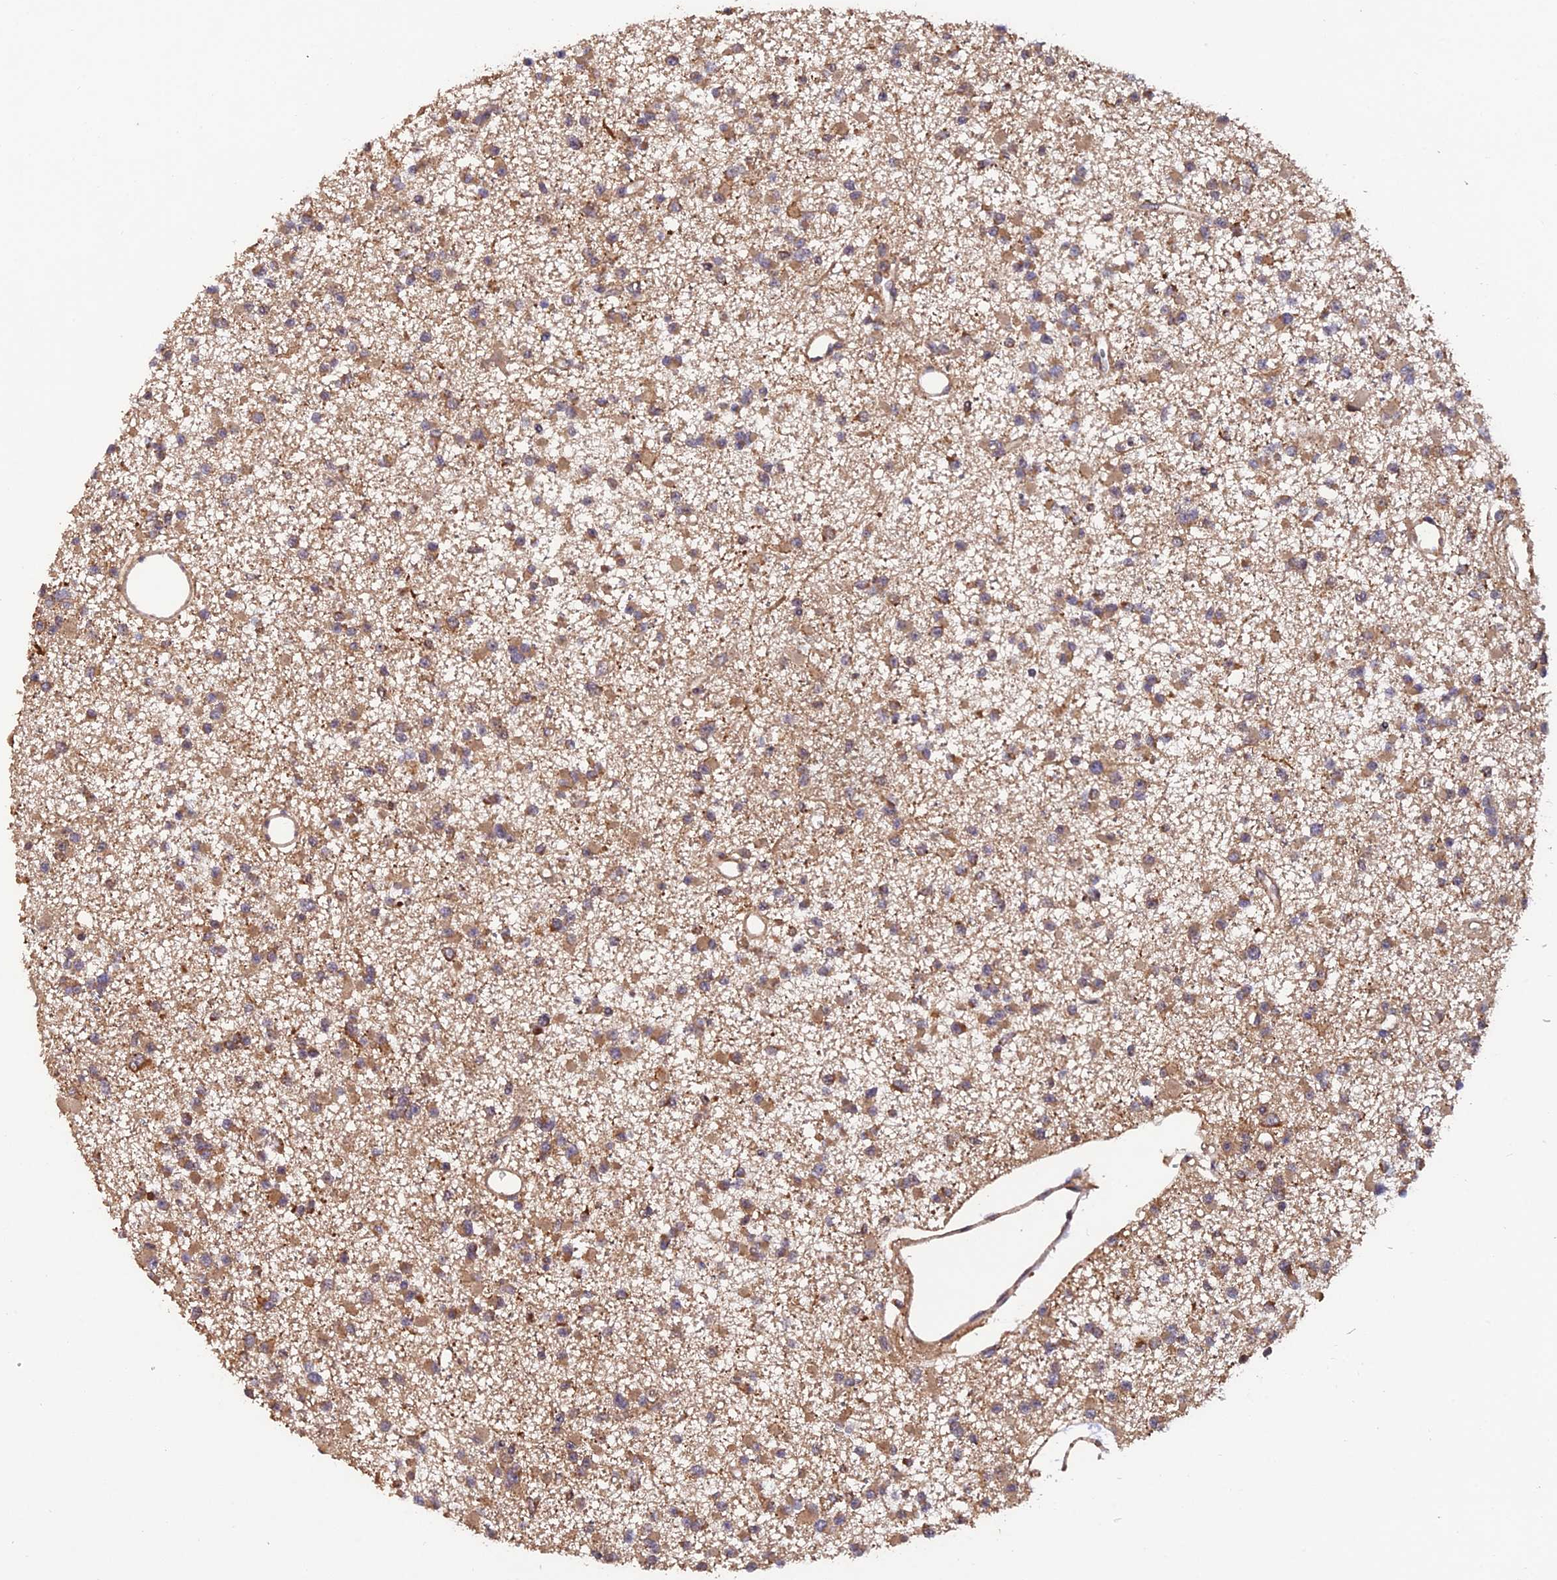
{"staining": {"intensity": "moderate", "quantity": ">75%", "location": "cytoplasmic/membranous"}, "tissue": "glioma", "cell_type": "Tumor cells", "image_type": "cancer", "snomed": [{"axis": "morphology", "description": "Glioma, malignant, Low grade"}, {"axis": "topography", "description": "Brain"}], "caption": "An IHC histopathology image of neoplastic tissue is shown. Protein staining in brown labels moderate cytoplasmic/membranous positivity in low-grade glioma (malignant) within tumor cells. The protein is shown in brown color, while the nuclei are stained blue.", "gene": "MNS1", "patient": {"sex": "female", "age": 22}}